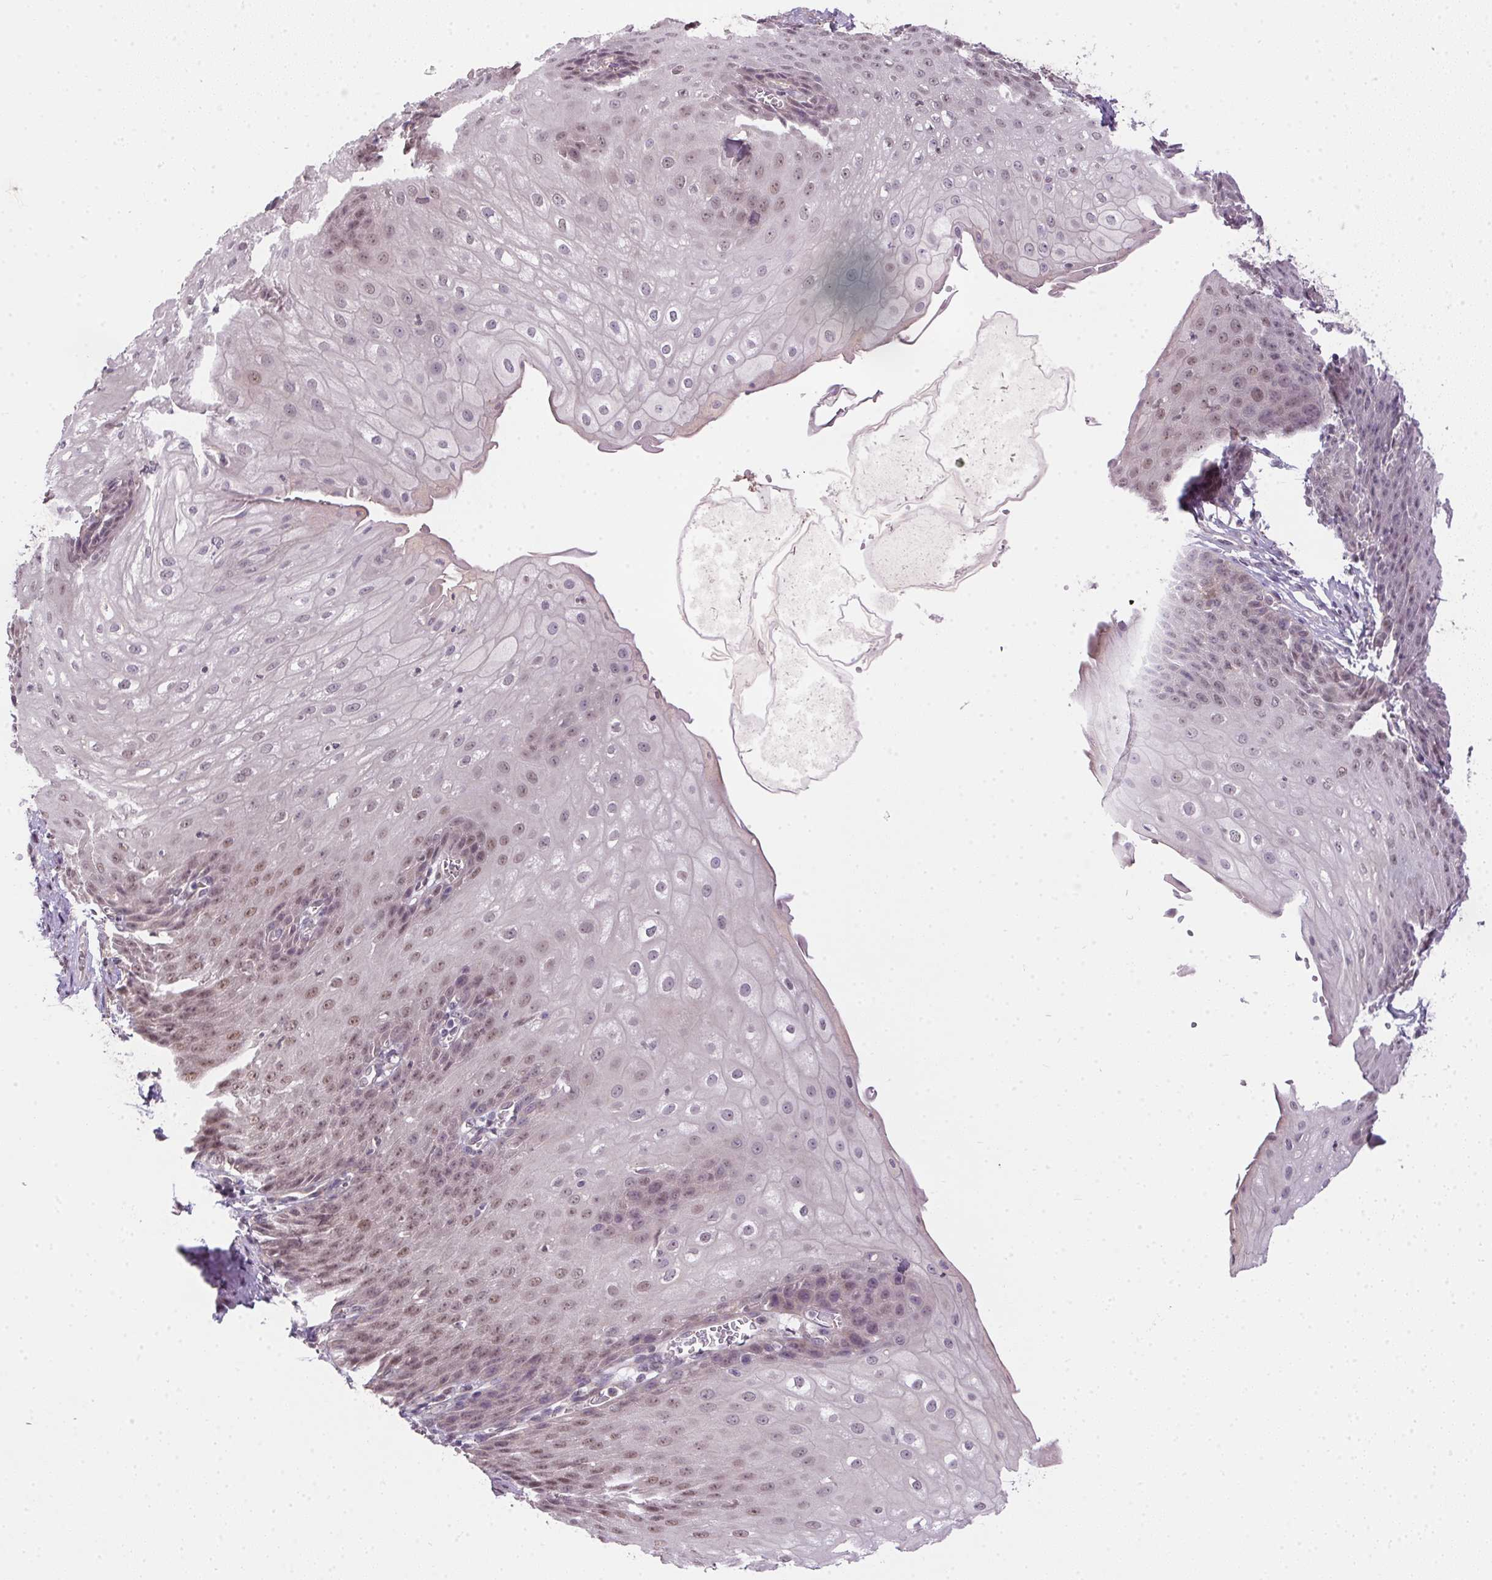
{"staining": {"intensity": "weak", "quantity": ">75%", "location": "nuclear"}, "tissue": "esophagus", "cell_type": "Squamous epithelial cells", "image_type": "normal", "snomed": [{"axis": "morphology", "description": "Normal tissue, NOS"}, {"axis": "topography", "description": "Esophagus"}], "caption": "Immunohistochemical staining of unremarkable human esophagus demonstrates weak nuclear protein expression in about >75% of squamous epithelial cells. (IHC, brightfield microscopy, high magnification).", "gene": "CFAP92", "patient": {"sex": "male", "age": 71}}